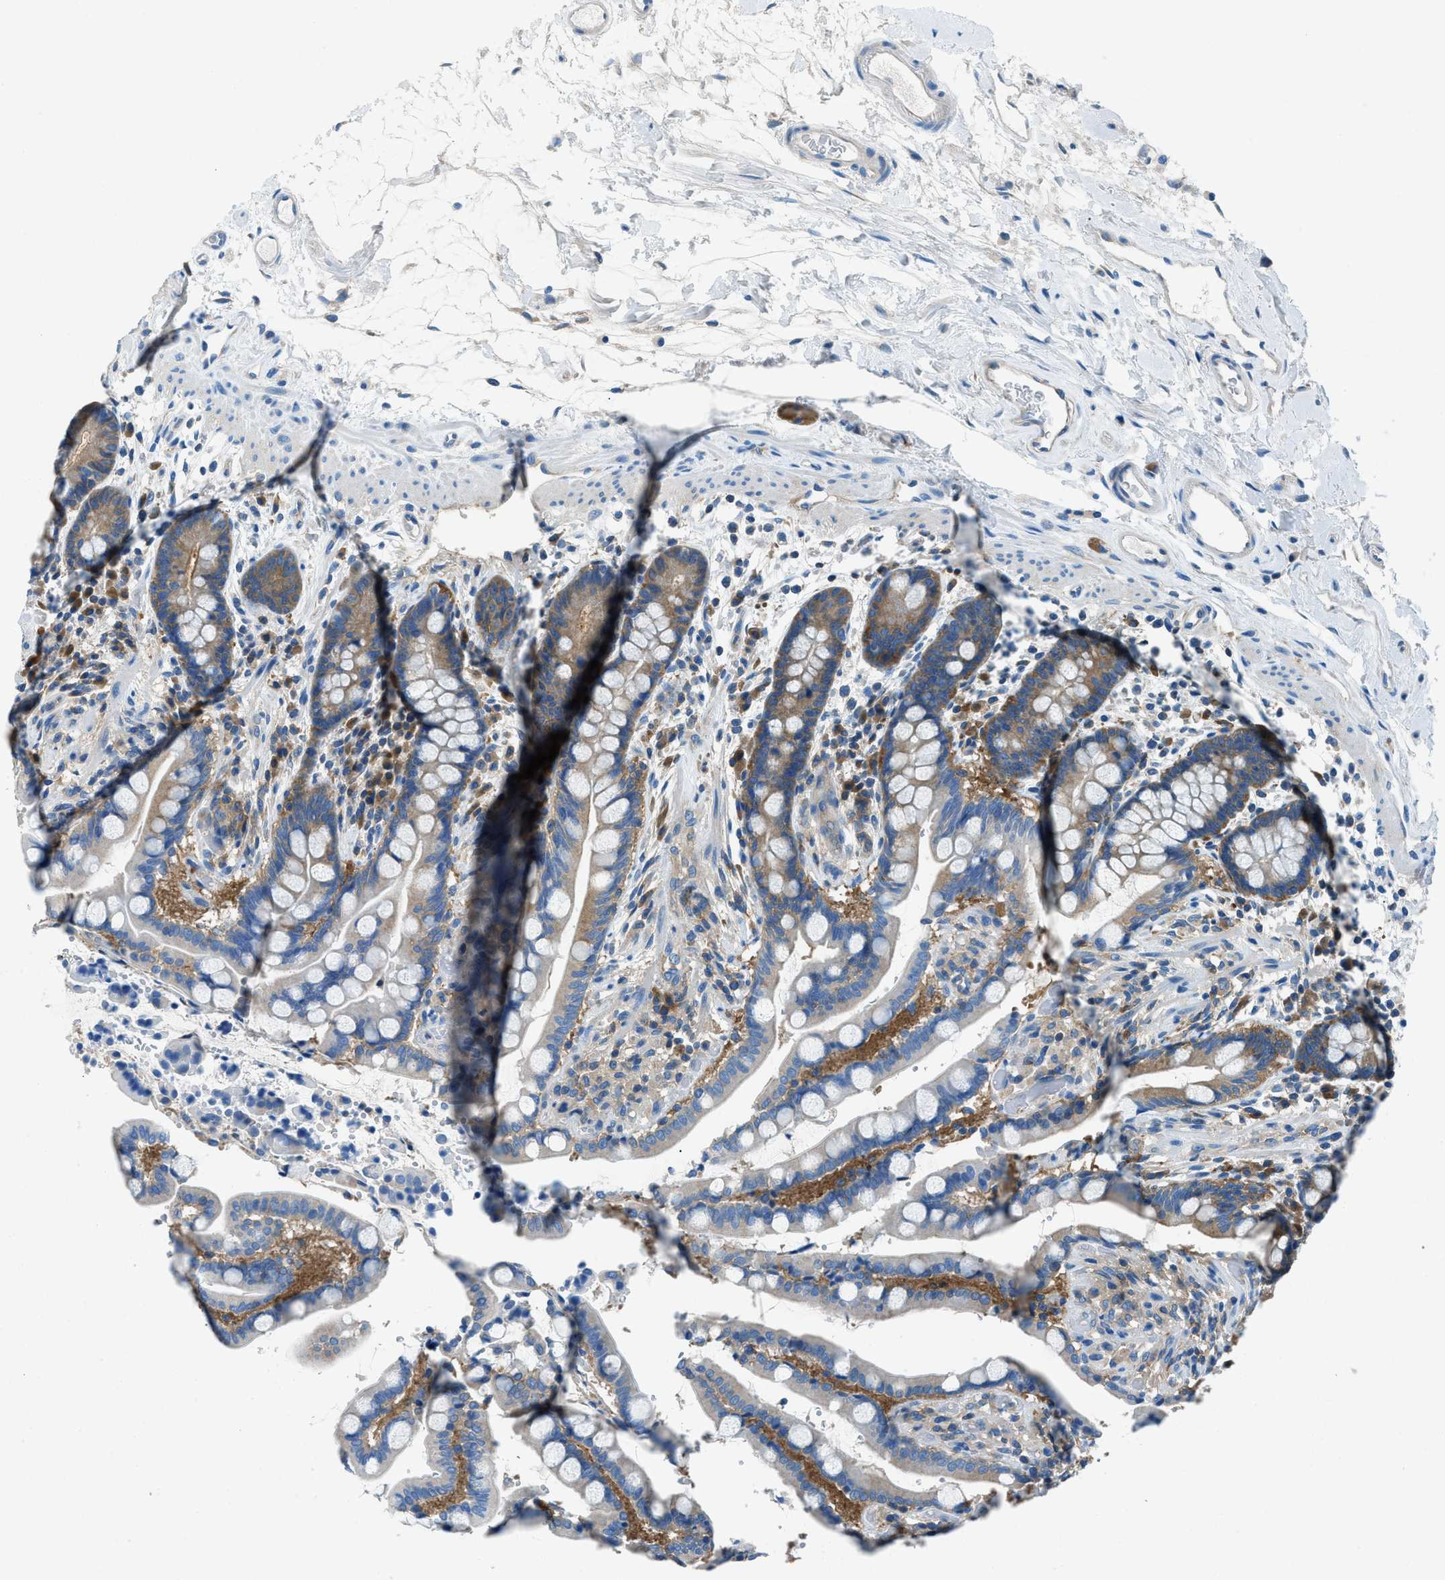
{"staining": {"intensity": "weak", "quantity": ">75%", "location": "cytoplasmic/membranous"}, "tissue": "colon", "cell_type": "Endothelial cells", "image_type": "normal", "snomed": [{"axis": "morphology", "description": "Normal tissue, NOS"}, {"axis": "topography", "description": "Colon"}], "caption": "This image demonstrates IHC staining of unremarkable colon, with low weak cytoplasmic/membranous positivity in approximately >75% of endothelial cells.", "gene": "SARS1", "patient": {"sex": "male", "age": 73}}